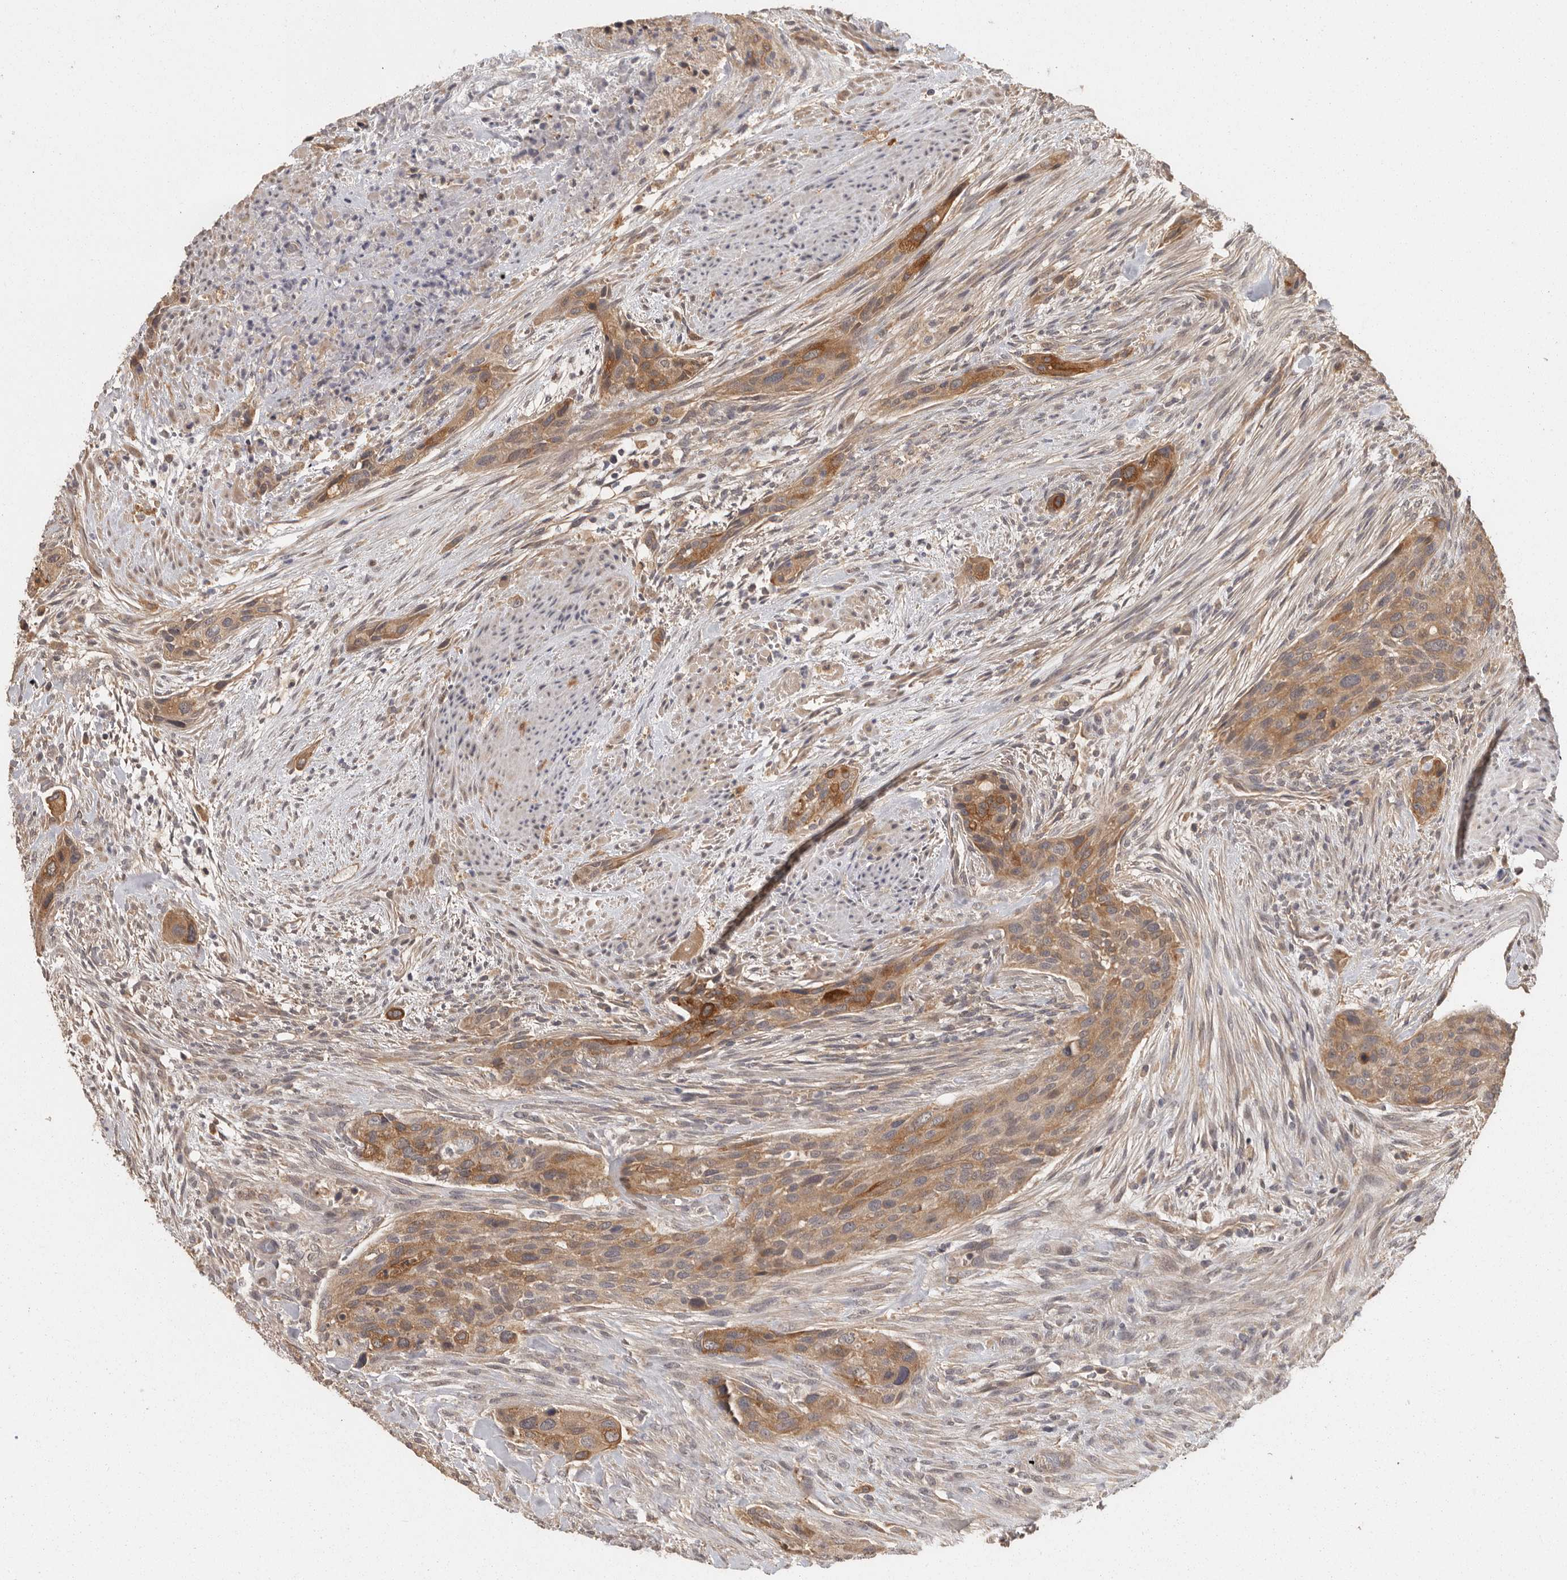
{"staining": {"intensity": "moderate", "quantity": ">75%", "location": "cytoplasmic/membranous"}, "tissue": "urothelial cancer", "cell_type": "Tumor cells", "image_type": "cancer", "snomed": [{"axis": "morphology", "description": "Urothelial carcinoma, High grade"}, {"axis": "topography", "description": "Urinary bladder"}], "caption": "Tumor cells display medium levels of moderate cytoplasmic/membranous staining in about >75% of cells in urothelial carcinoma (high-grade).", "gene": "BAIAP2", "patient": {"sex": "male", "age": 35}}